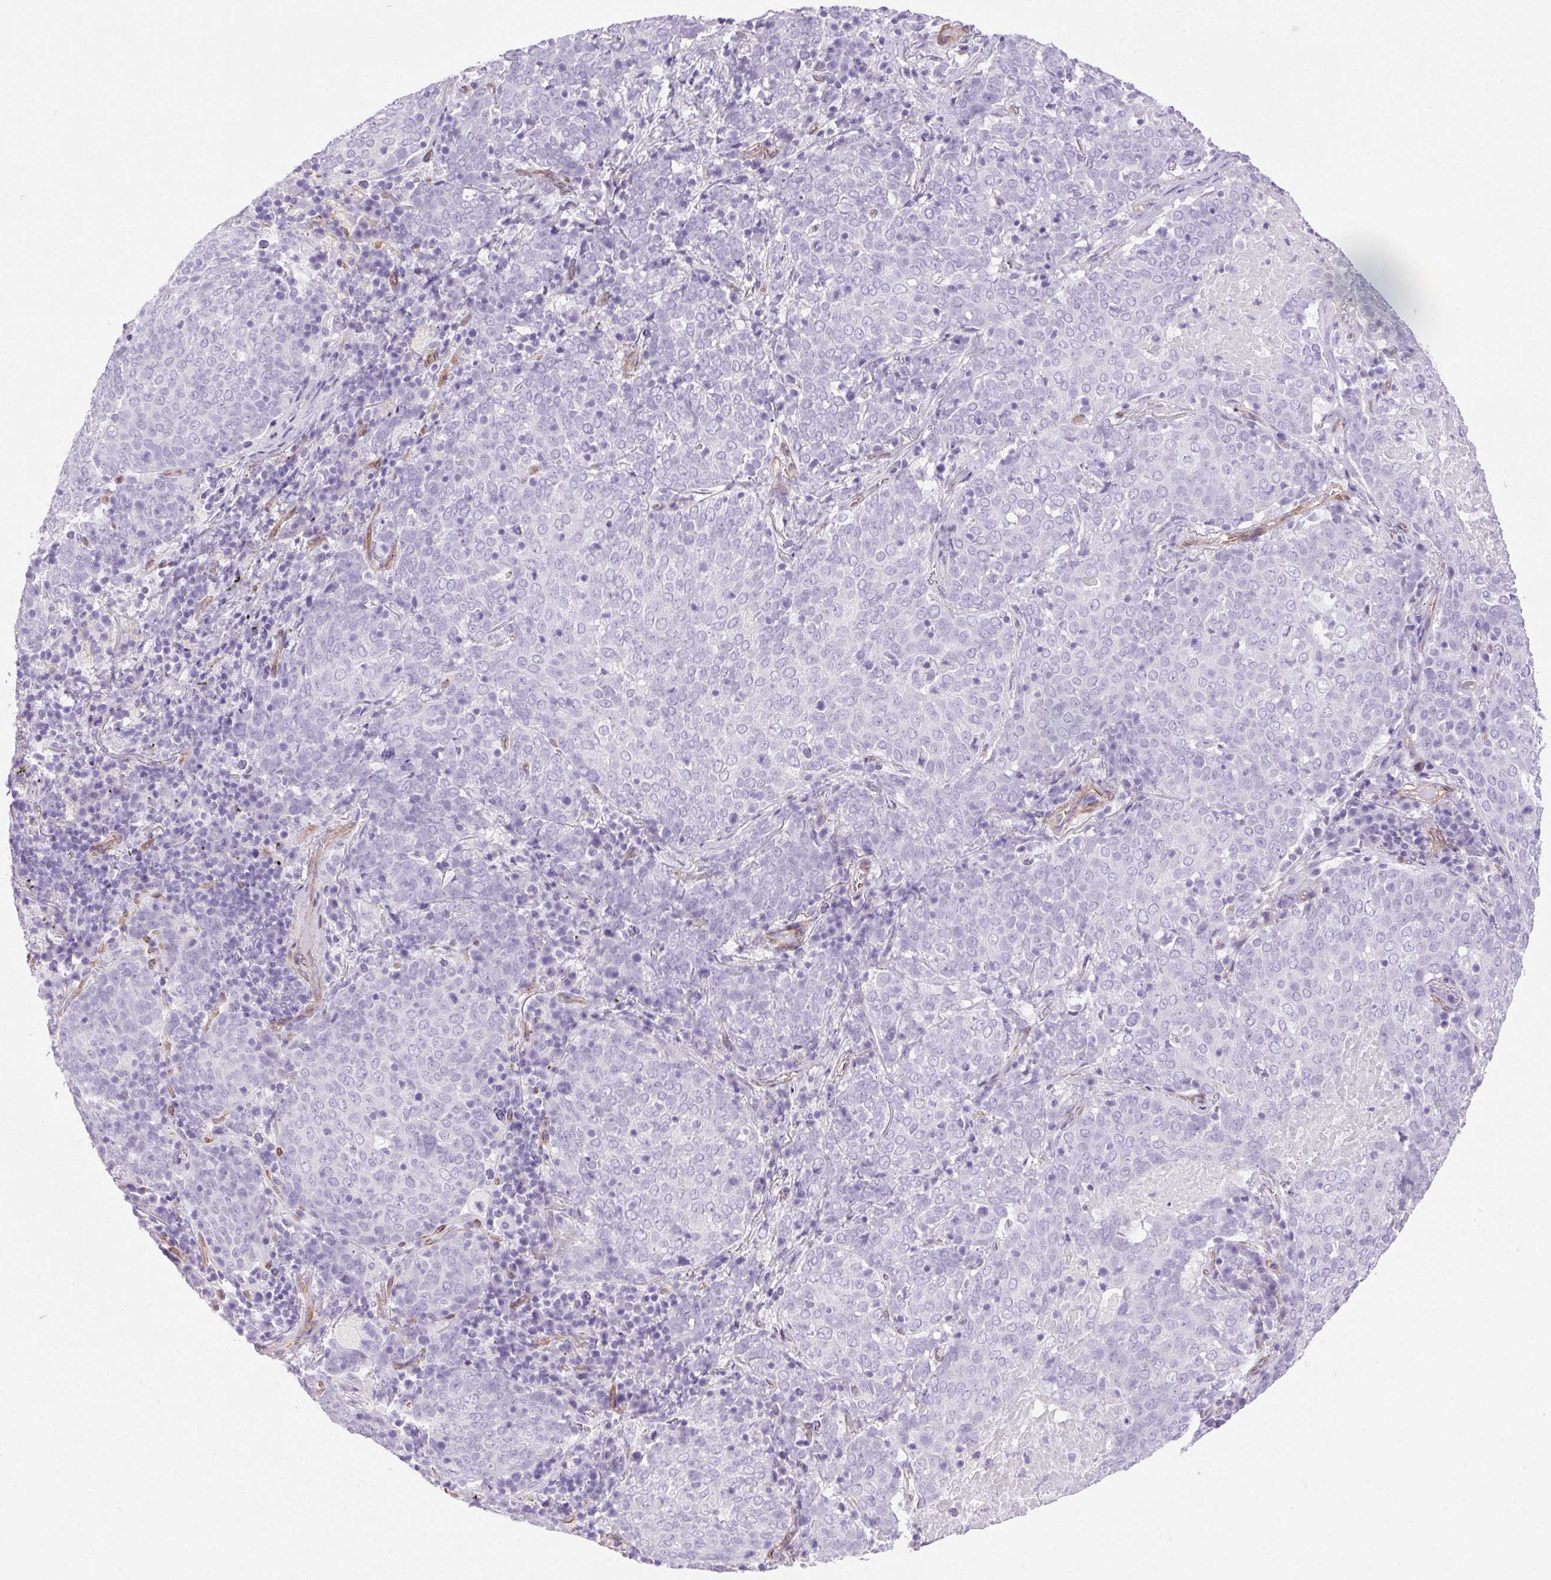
{"staining": {"intensity": "negative", "quantity": "none", "location": "none"}, "tissue": "lung cancer", "cell_type": "Tumor cells", "image_type": "cancer", "snomed": [{"axis": "morphology", "description": "Squamous cell carcinoma, NOS"}, {"axis": "topography", "description": "Lung"}], "caption": "An image of human lung cancer is negative for staining in tumor cells.", "gene": "SHCBP1L", "patient": {"sex": "male", "age": 82}}